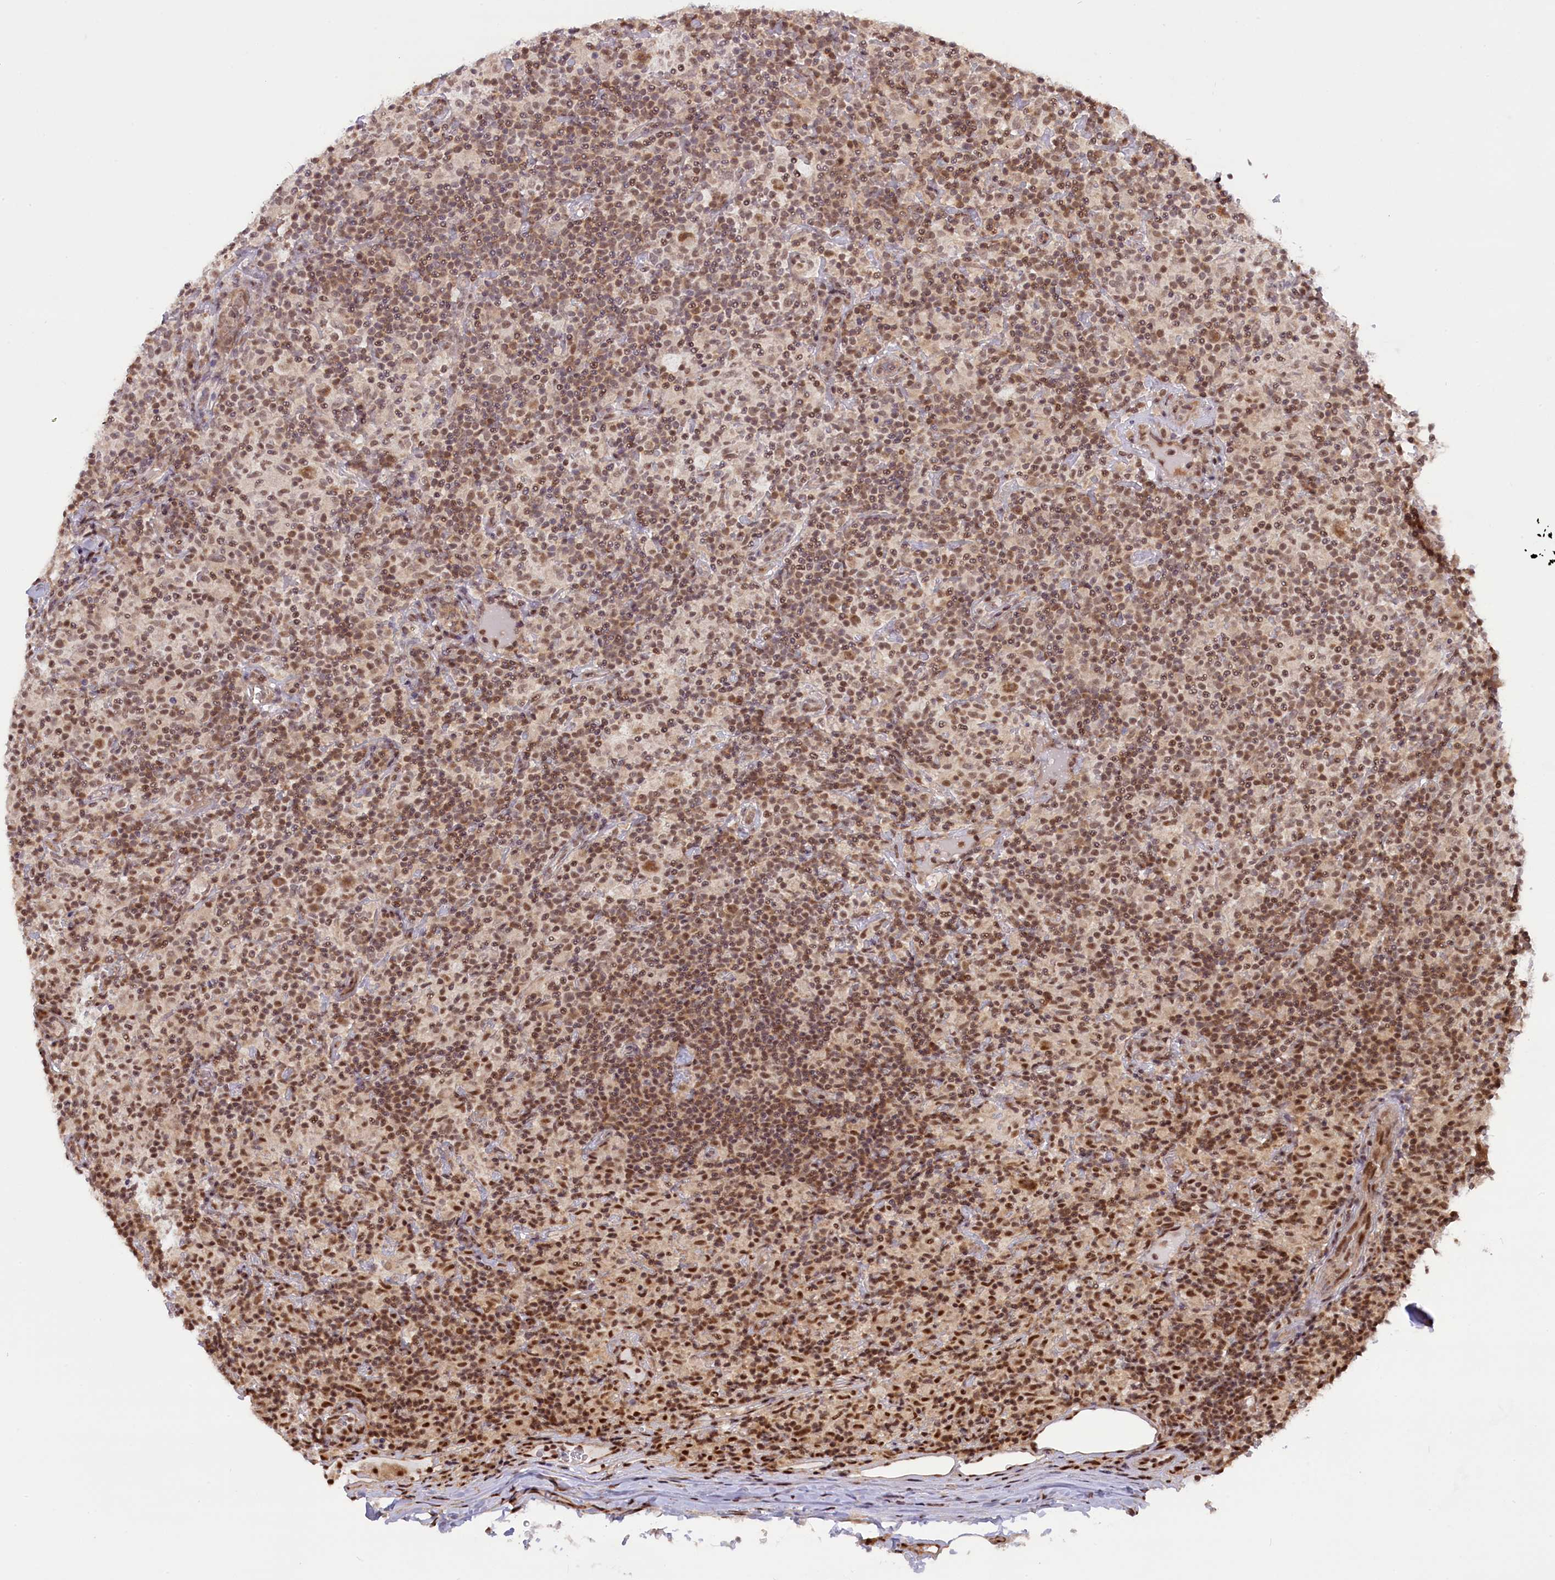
{"staining": {"intensity": "moderate", "quantity": ">75%", "location": "cytoplasmic/membranous,nuclear"}, "tissue": "lymphoma", "cell_type": "Tumor cells", "image_type": "cancer", "snomed": [{"axis": "morphology", "description": "Hodgkin's disease, NOS"}, {"axis": "topography", "description": "Lymph node"}], "caption": "IHC of human Hodgkin's disease shows medium levels of moderate cytoplasmic/membranous and nuclear expression in about >75% of tumor cells. The protein is stained brown, and the nuclei are stained in blue (DAB (3,3'-diaminobenzidine) IHC with brightfield microscopy, high magnification).", "gene": "CARD8", "patient": {"sex": "male", "age": 70}}